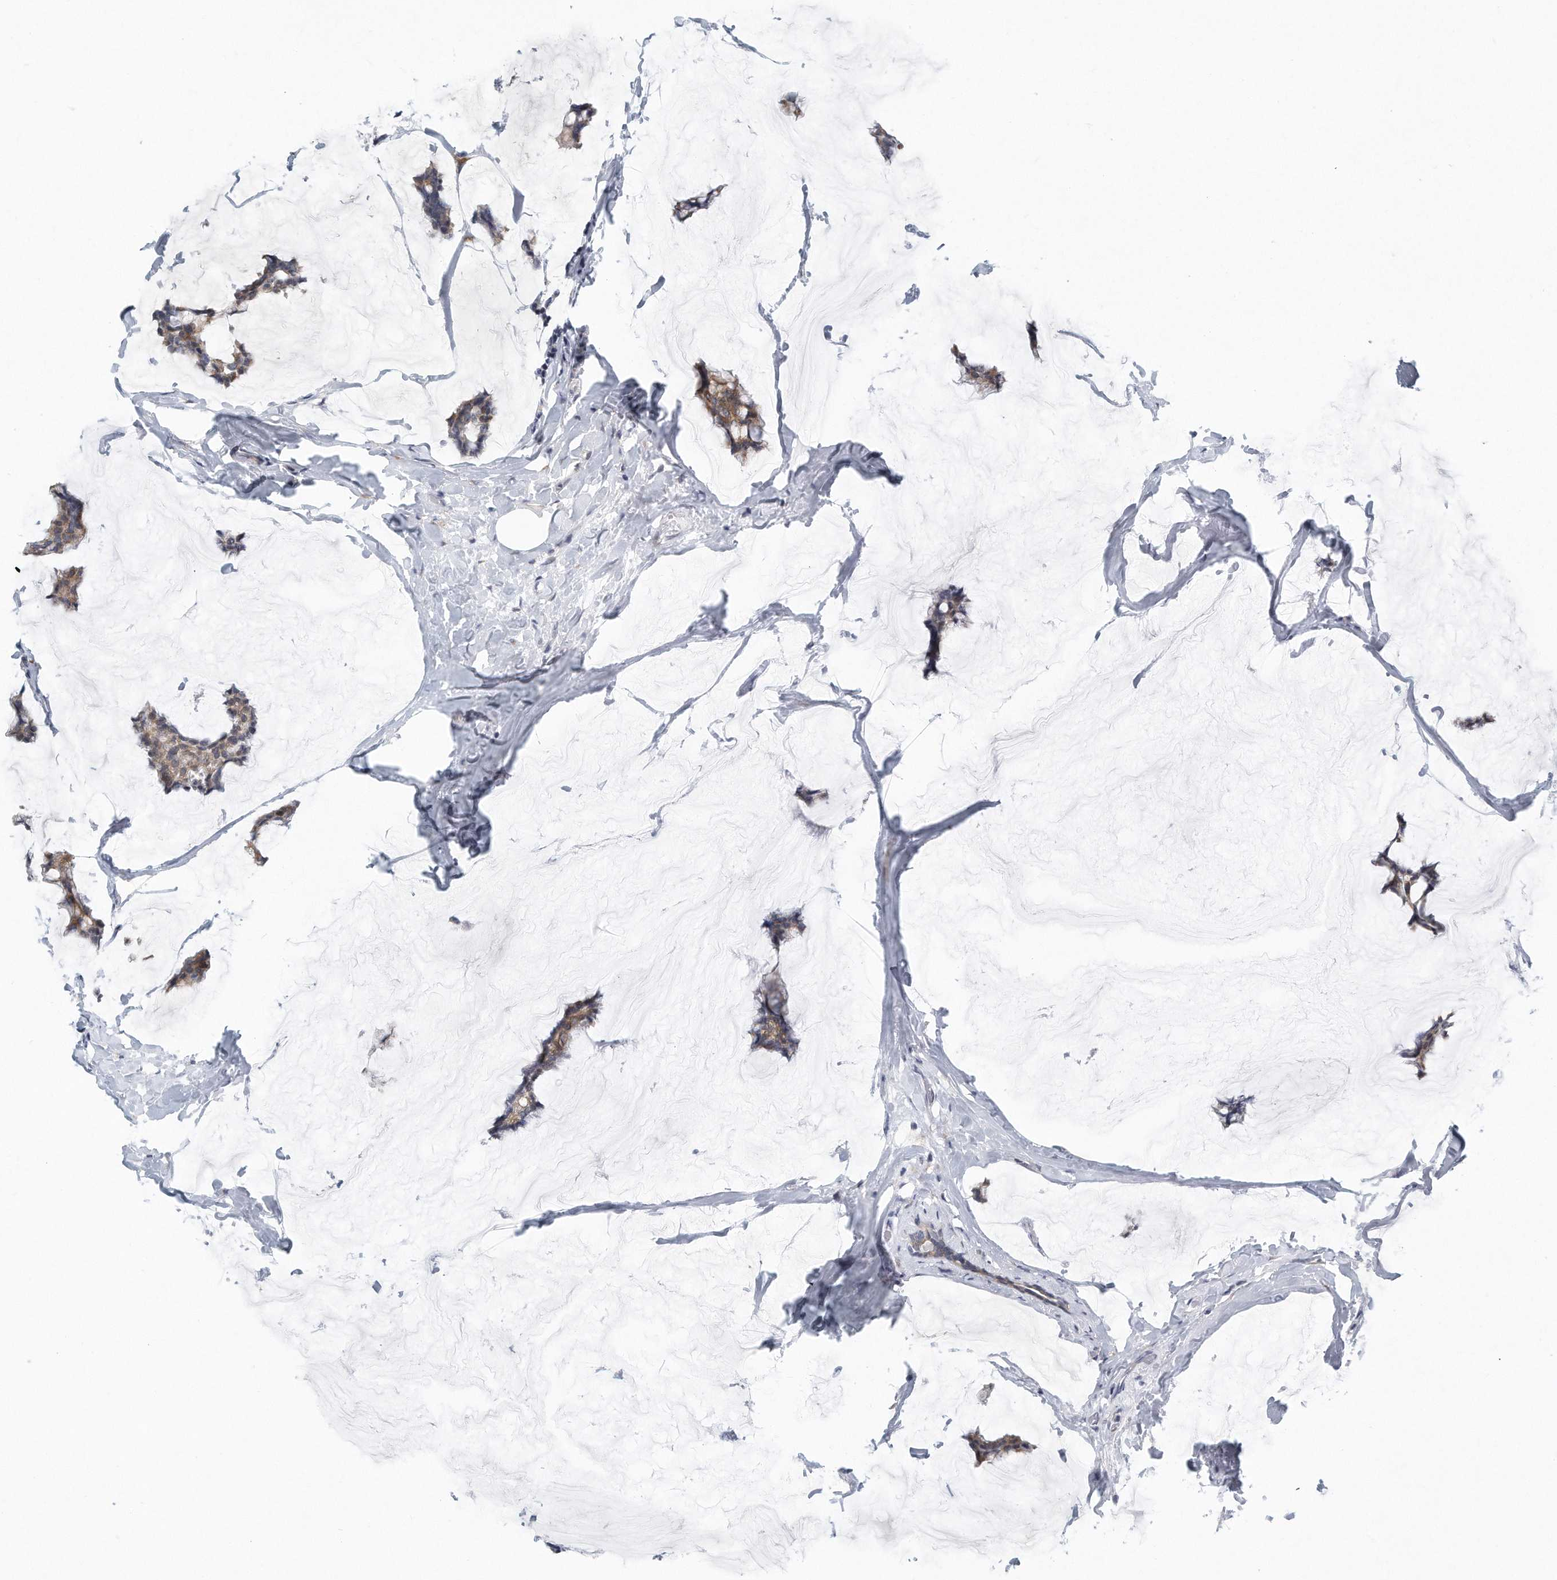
{"staining": {"intensity": "weak", "quantity": ">75%", "location": "cytoplasmic/membranous"}, "tissue": "breast cancer", "cell_type": "Tumor cells", "image_type": "cancer", "snomed": [{"axis": "morphology", "description": "Duct carcinoma"}, {"axis": "topography", "description": "Breast"}], "caption": "Protein expression analysis of human breast cancer reveals weak cytoplasmic/membranous staining in approximately >75% of tumor cells. The staining is performed using DAB brown chromogen to label protein expression. The nuclei are counter-stained blue using hematoxylin.", "gene": "VLDLR", "patient": {"sex": "female", "age": 93}}